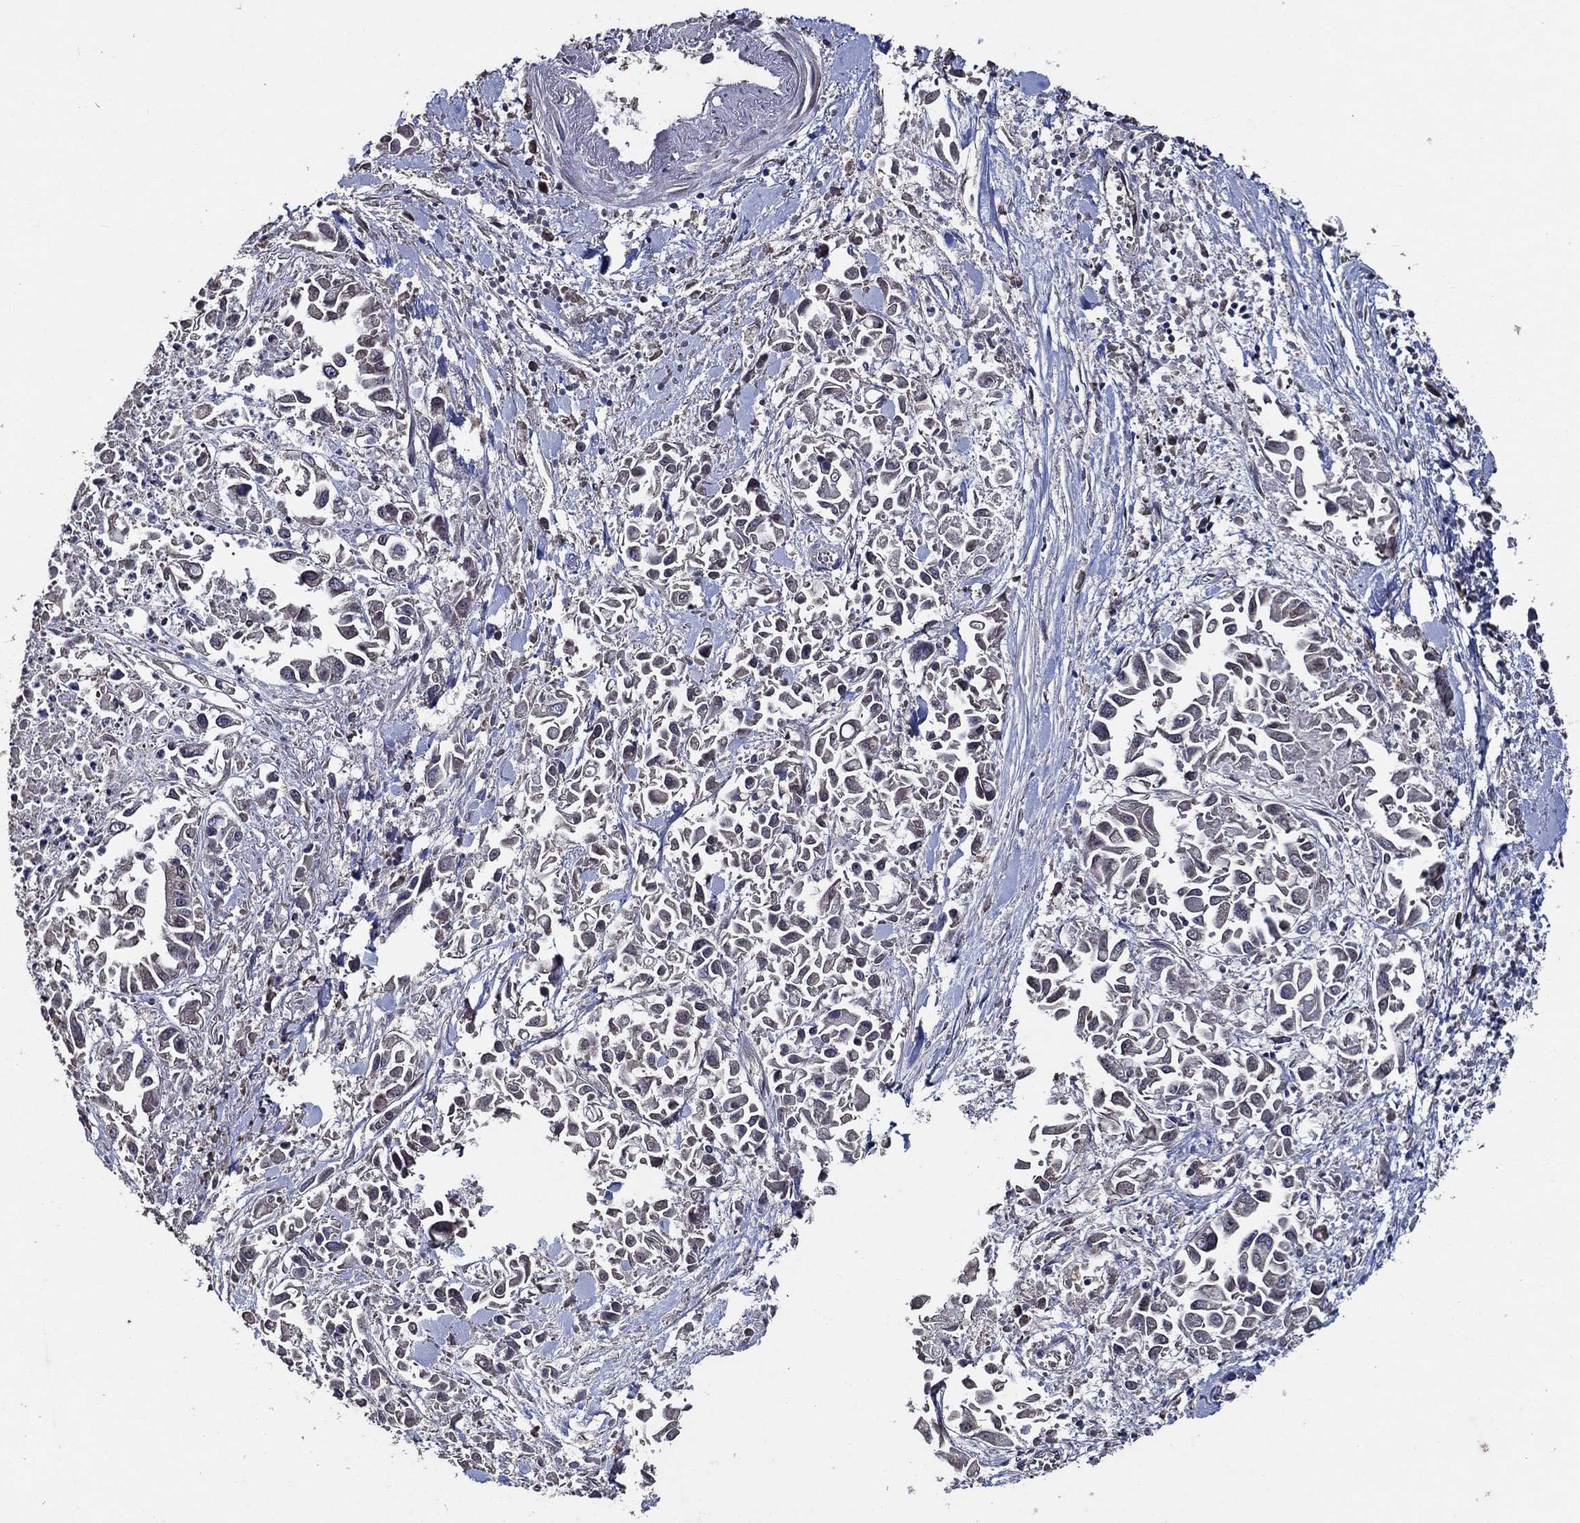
{"staining": {"intensity": "negative", "quantity": "none", "location": "none"}, "tissue": "pancreatic cancer", "cell_type": "Tumor cells", "image_type": "cancer", "snomed": [{"axis": "morphology", "description": "Adenocarcinoma, NOS"}, {"axis": "topography", "description": "Pancreas"}], "caption": "IHC micrograph of human adenocarcinoma (pancreatic) stained for a protein (brown), which exhibits no positivity in tumor cells. Nuclei are stained in blue.", "gene": "HAP1", "patient": {"sex": "female", "age": 83}}